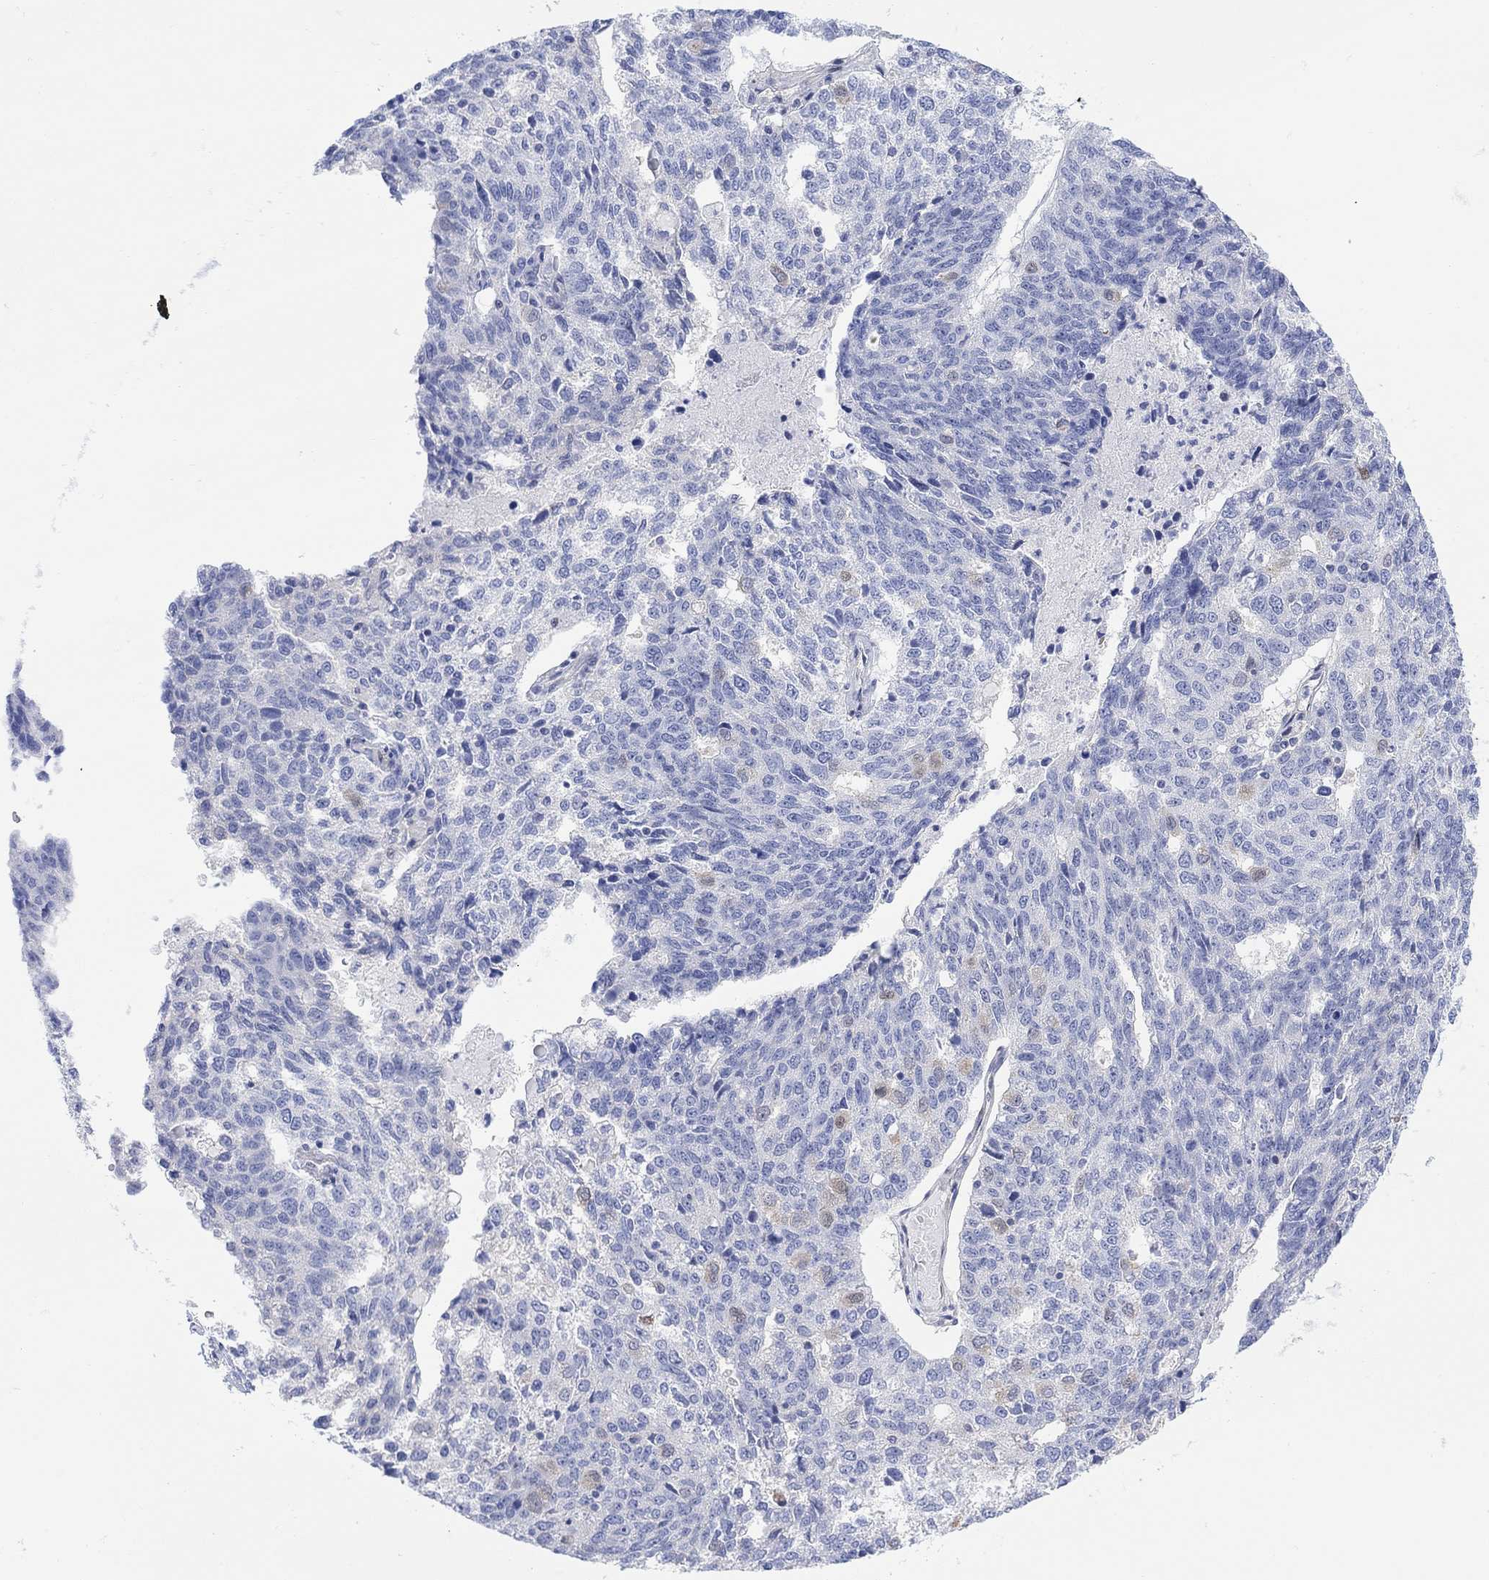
{"staining": {"intensity": "negative", "quantity": "none", "location": "none"}, "tissue": "ovarian cancer", "cell_type": "Tumor cells", "image_type": "cancer", "snomed": [{"axis": "morphology", "description": "Cystadenocarcinoma, serous, NOS"}, {"axis": "topography", "description": "Ovary"}], "caption": "Ovarian cancer was stained to show a protein in brown. There is no significant expression in tumor cells.", "gene": "TLDC2", "patient": {"sex": "female", "age": 71}}